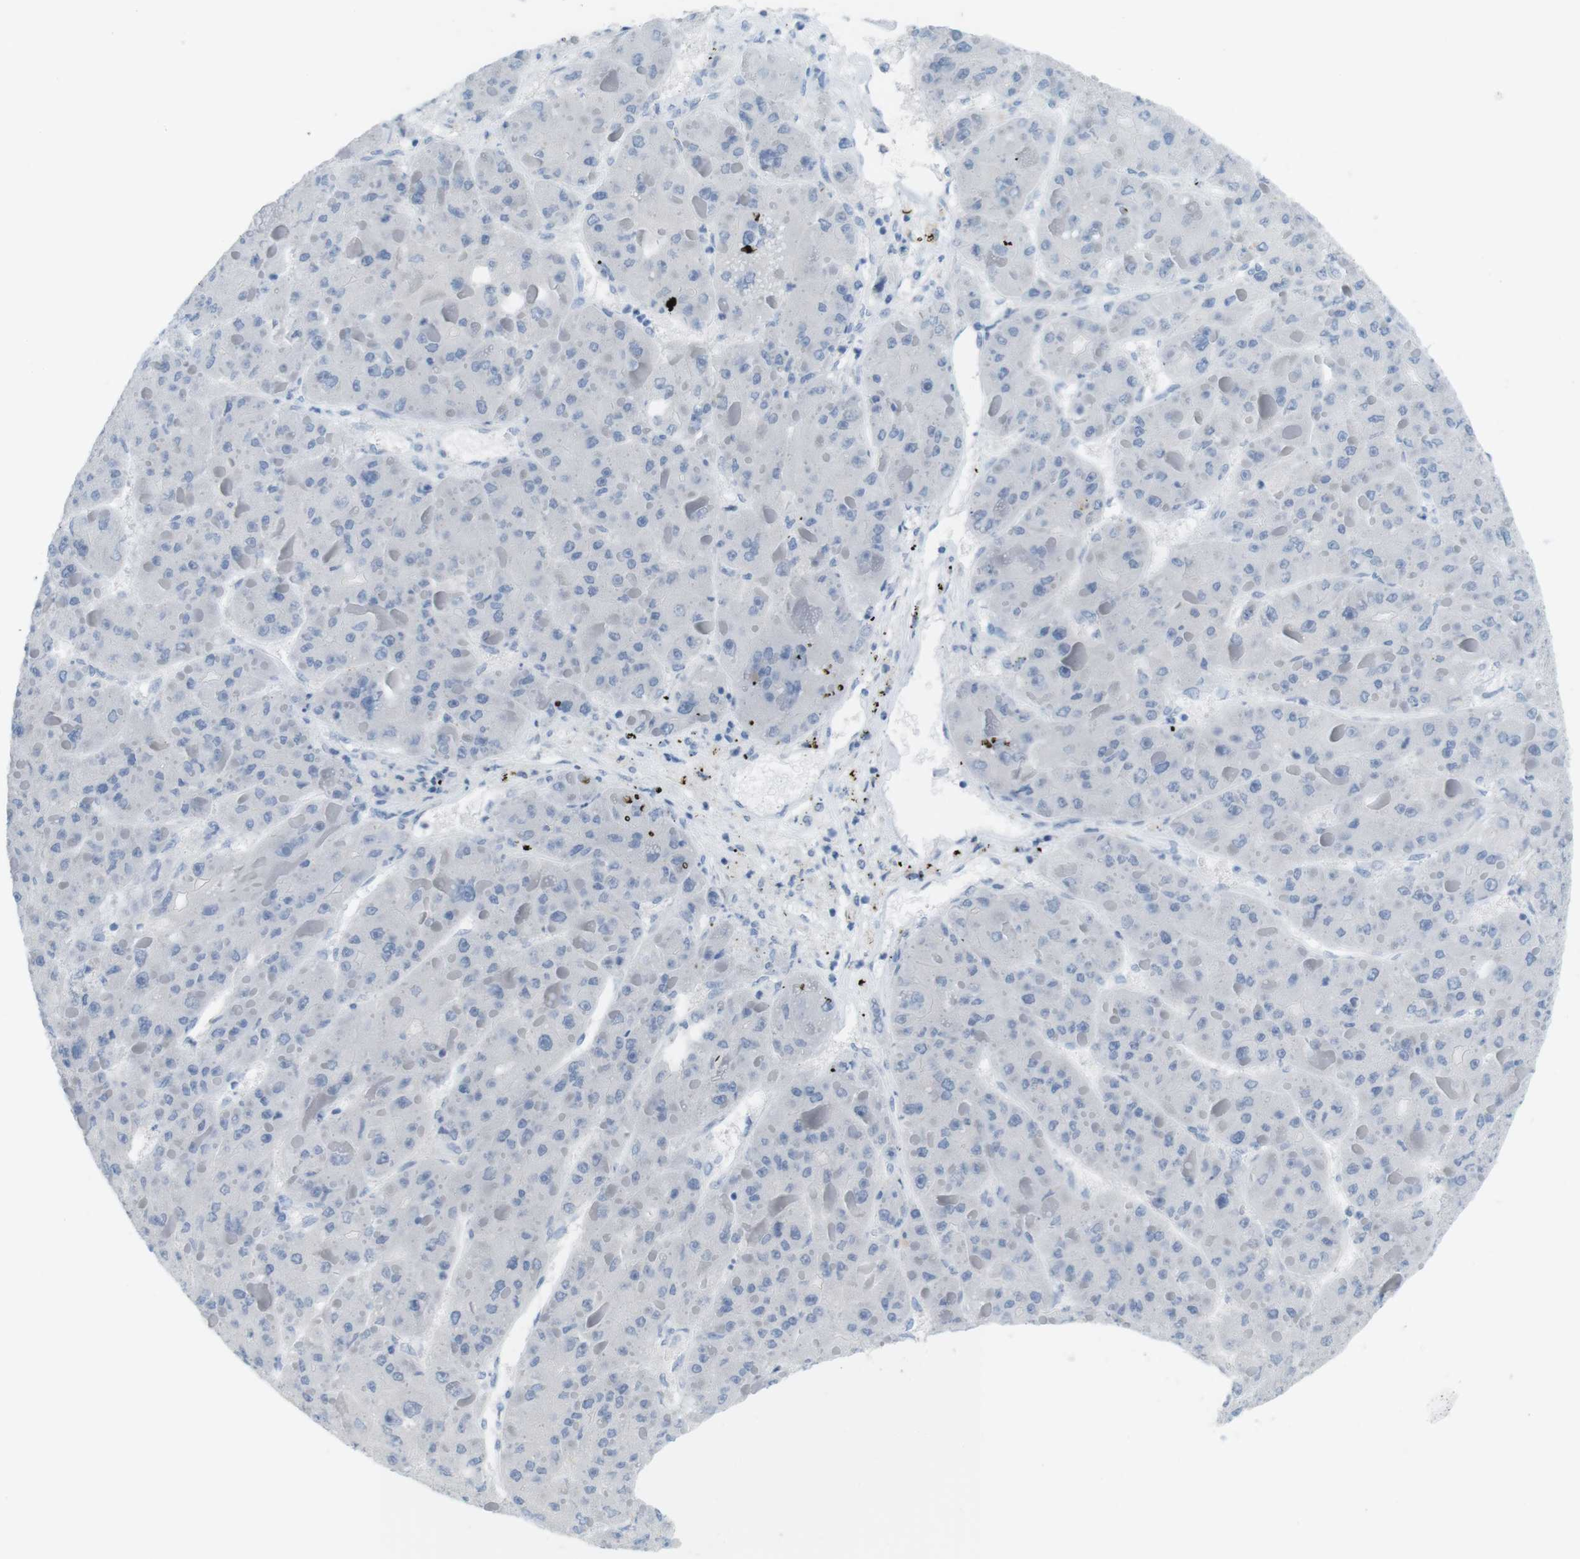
{"staining": {"intensity": "negative", "quantity": "none", "location": "none"}, "tissue": "liver cancer", "cell_type": "Tumor cells", "image_type": "cancer", "snomed": [{"axis": "morphology", "description": "Carcinoma, Hepatocellular, NOS"}, {"axis": "topography", "description": "Liver"}], "caption": "Tumor cells are negative for protein expression in human hepatocellular carcinoma (liver). (DAB IHC visualized using brightfield microscopy, high magnification).", "gene": "MYH9", "patient": {"sex": "female", "age": 73}}